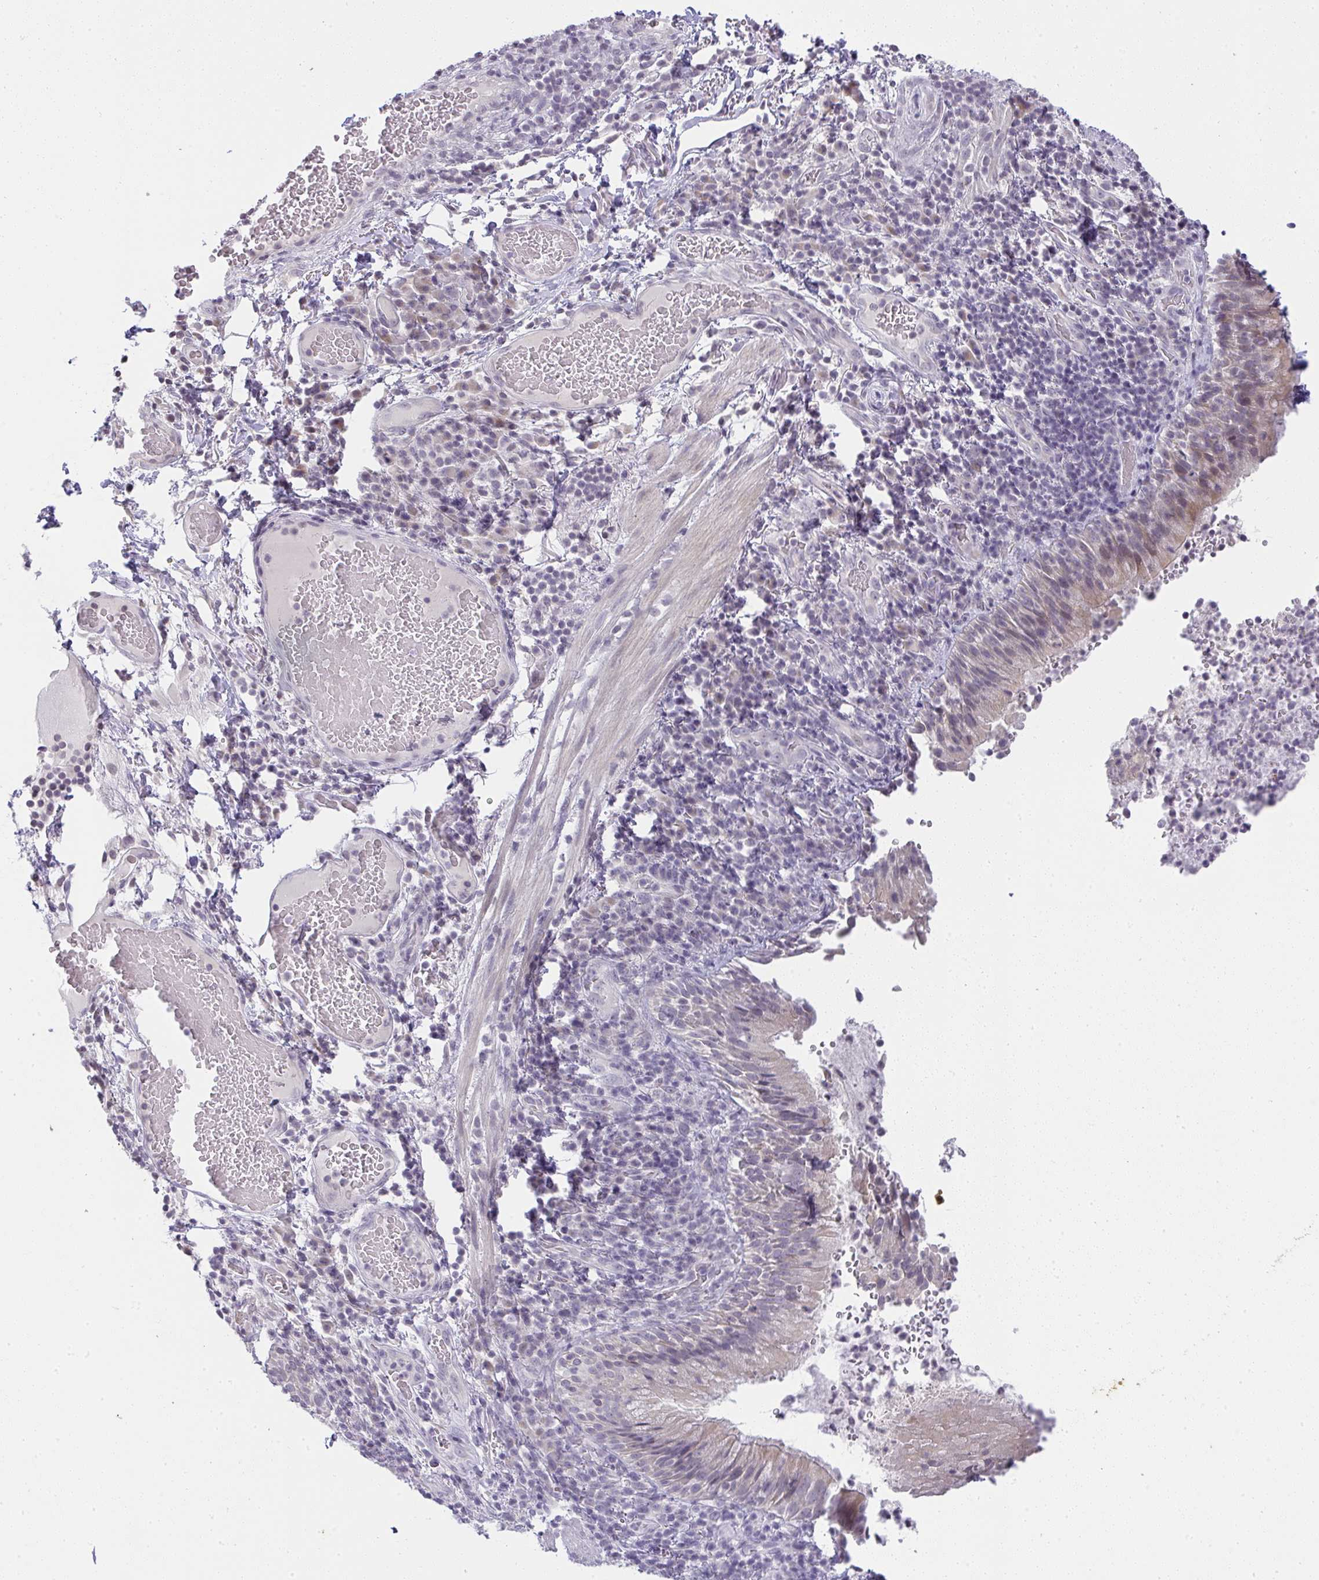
{"staining": {"intensity": "negative", "quantity": "none", "location": "none"}, "tissue": "bronchus", "cell_type": "Respiratory epithelial cells", "image_type": "normal", "snomed": [{"axis": "morphology", "description": "Normal tissue, NOS"}, {"axis": "topography", "description": "Lymph node"}, {"axis": "topography", "description": "Bronchus"}], "caption": "Respiratory epithelial cells are negative for protein expression in unremarkable human bronchus. (Stains: DAB immunohistochemistry with hematoxylin counter stain, Microscopy: brightfield microscopy at high magnification).", "gene": "CACNA1S", "patient": {"sex": "male", "age": 56}}